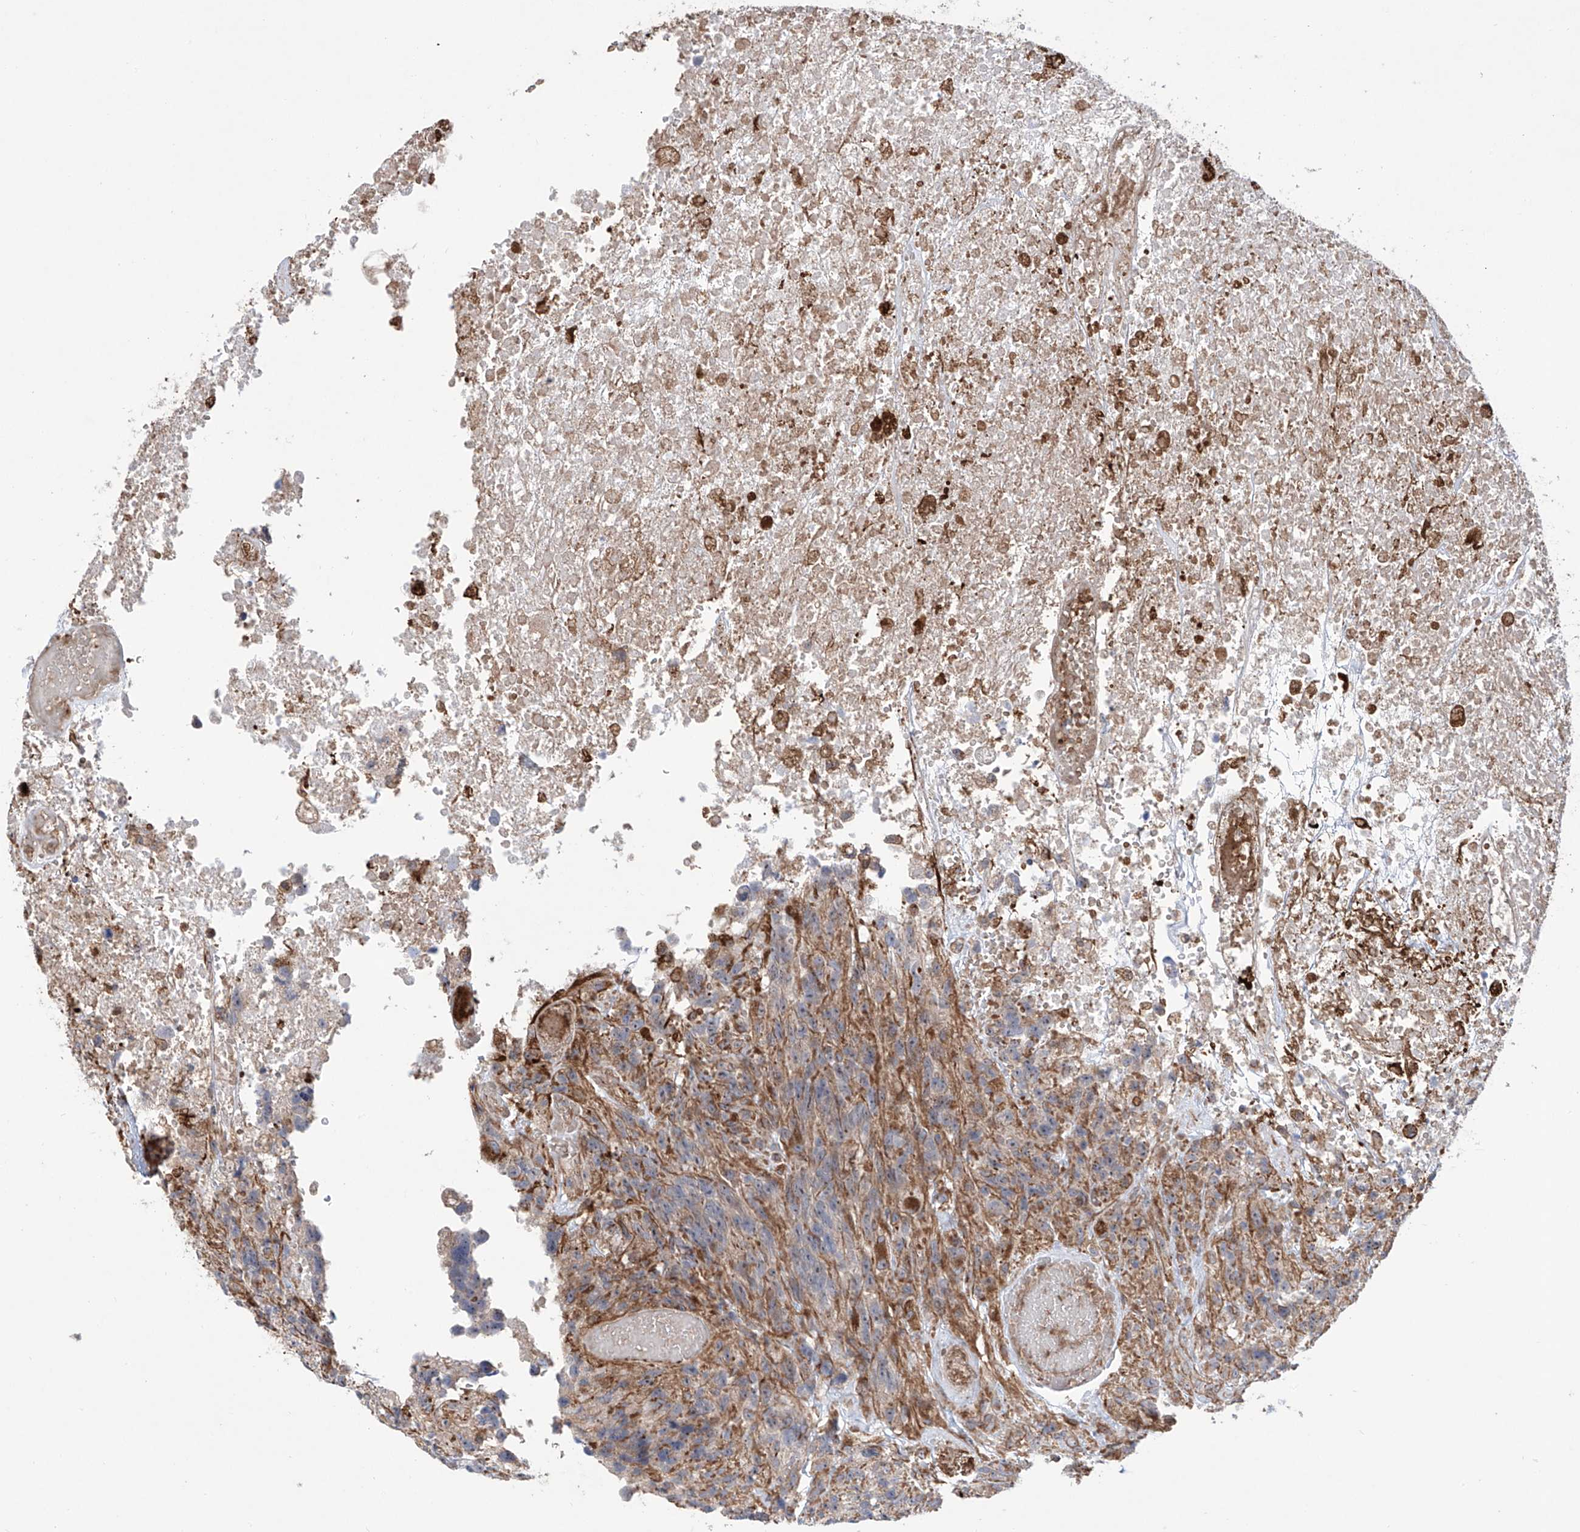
{"staining": {"intensity": "weak", "quantity": "25%-75%", "location": "cytoplasmic/membranous"}, "tissue": "glioma", "cell_type": "Tumor cells", "image_type": "cancer", "snomed": [{"axis": "morphology", "description": "Glioma, malignant, High grade"}, {"axis": "topography", "description": "Brain"}], "caption": "Tumor cells show weak cytoplasmic/membranous positivity in approximately 25%-75% of cells in malignant high-grade glioma.", "gene": "APAF1", "patient": {"sex": "male", "age": 69}}